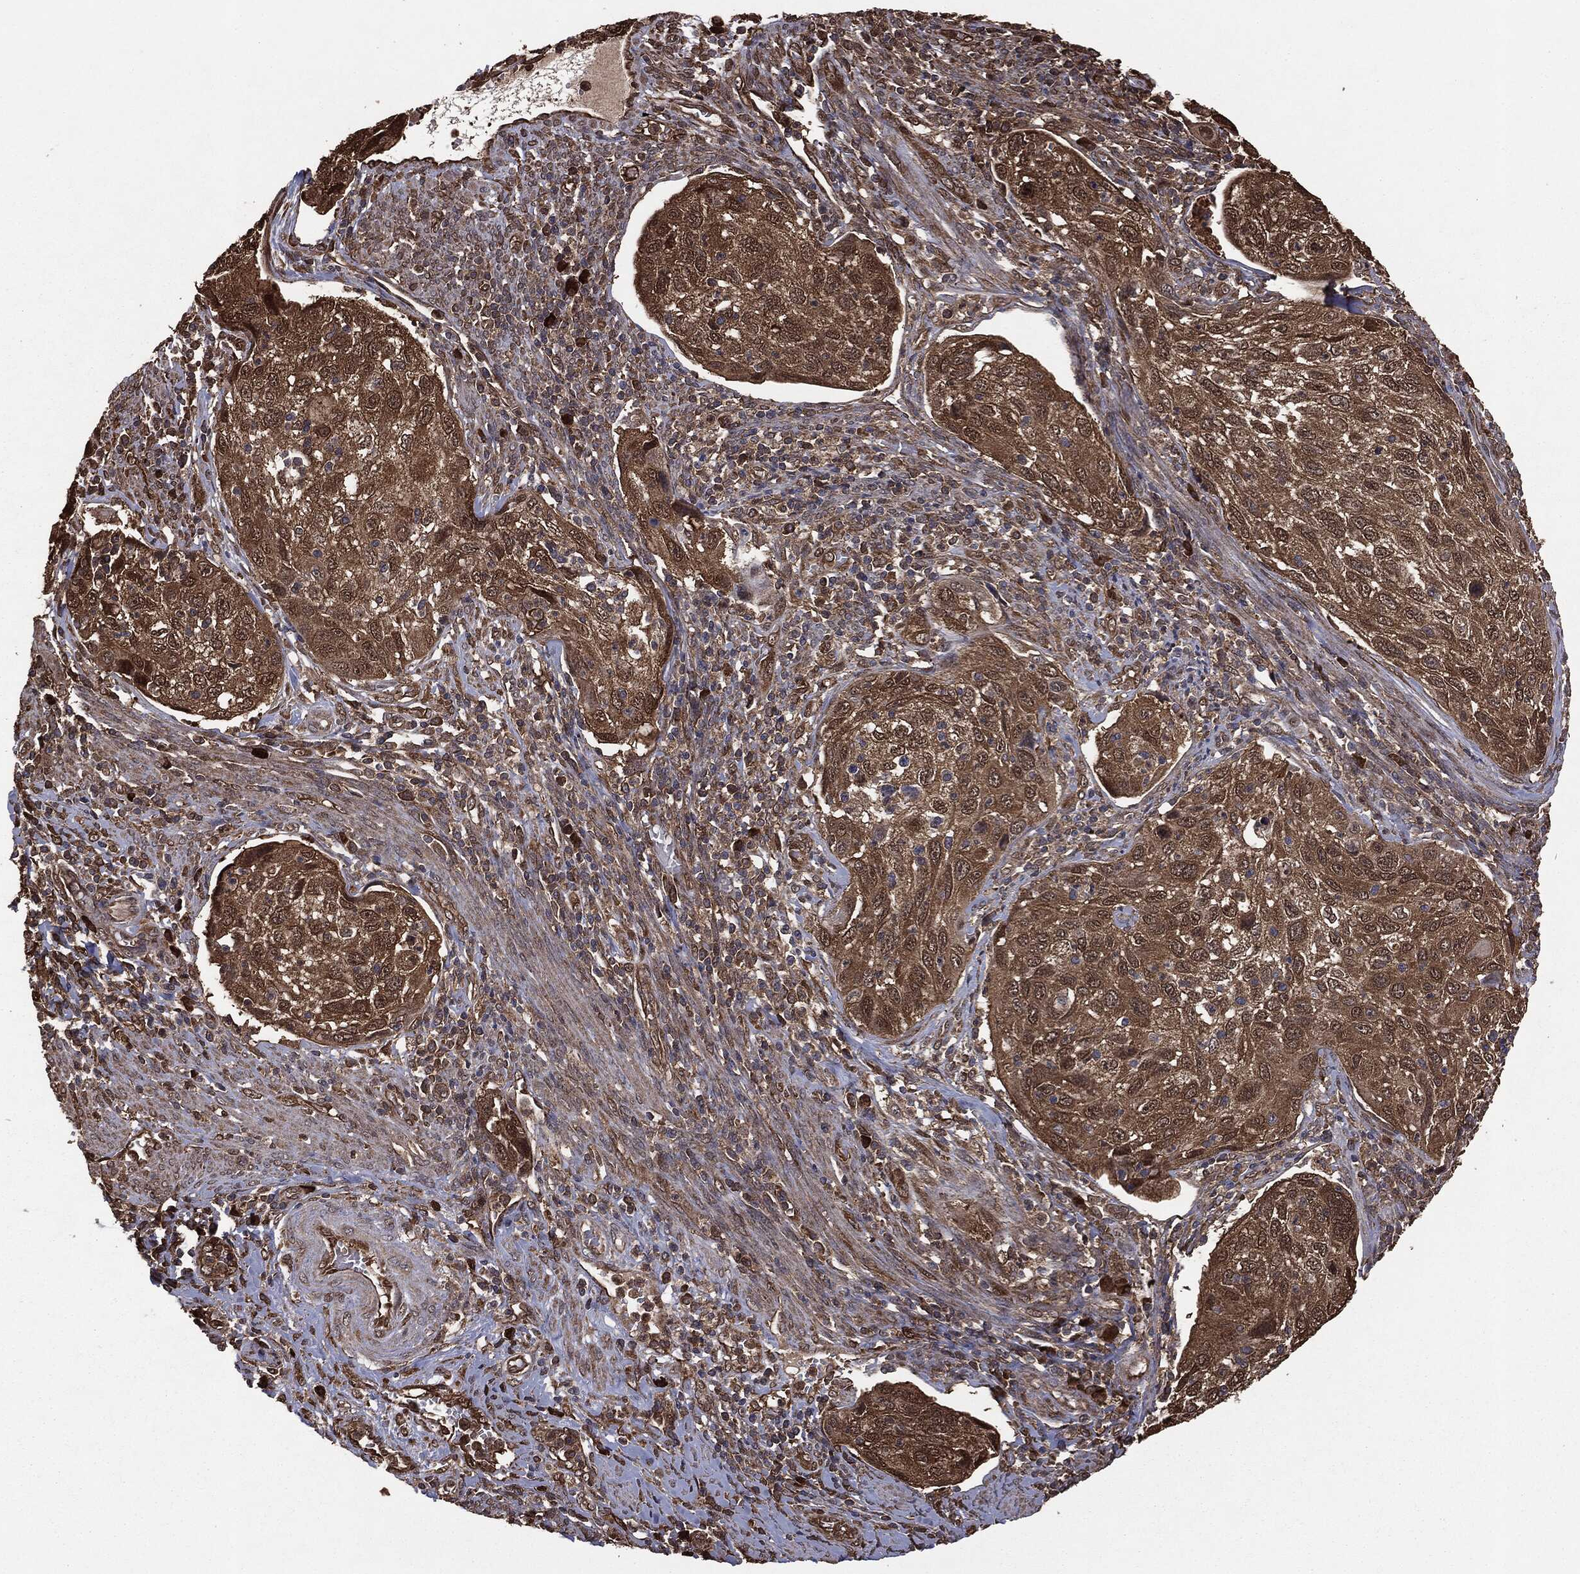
{"staining": {"intensity": "strong", "quantity": ">75%", "location": "cytoplasmic/membranous"}, "tissue": "cervical cancer", "cell_type": "Tumor cells", "image_type": "cancer", "snomed": [{"axis": "morphology", "description": "Squamous cell carcinoma, NOS"}, {"axis": "topography", "description": "Cervix"}], "caption": "Protein expression analysis of squamous cell carcinoma (cervical) reveals strong cytoplasmic/membranous expression in approximately >75% of tumor cells.", "gene": "NME1", "patient": {"sex": "female", "age": 70}}